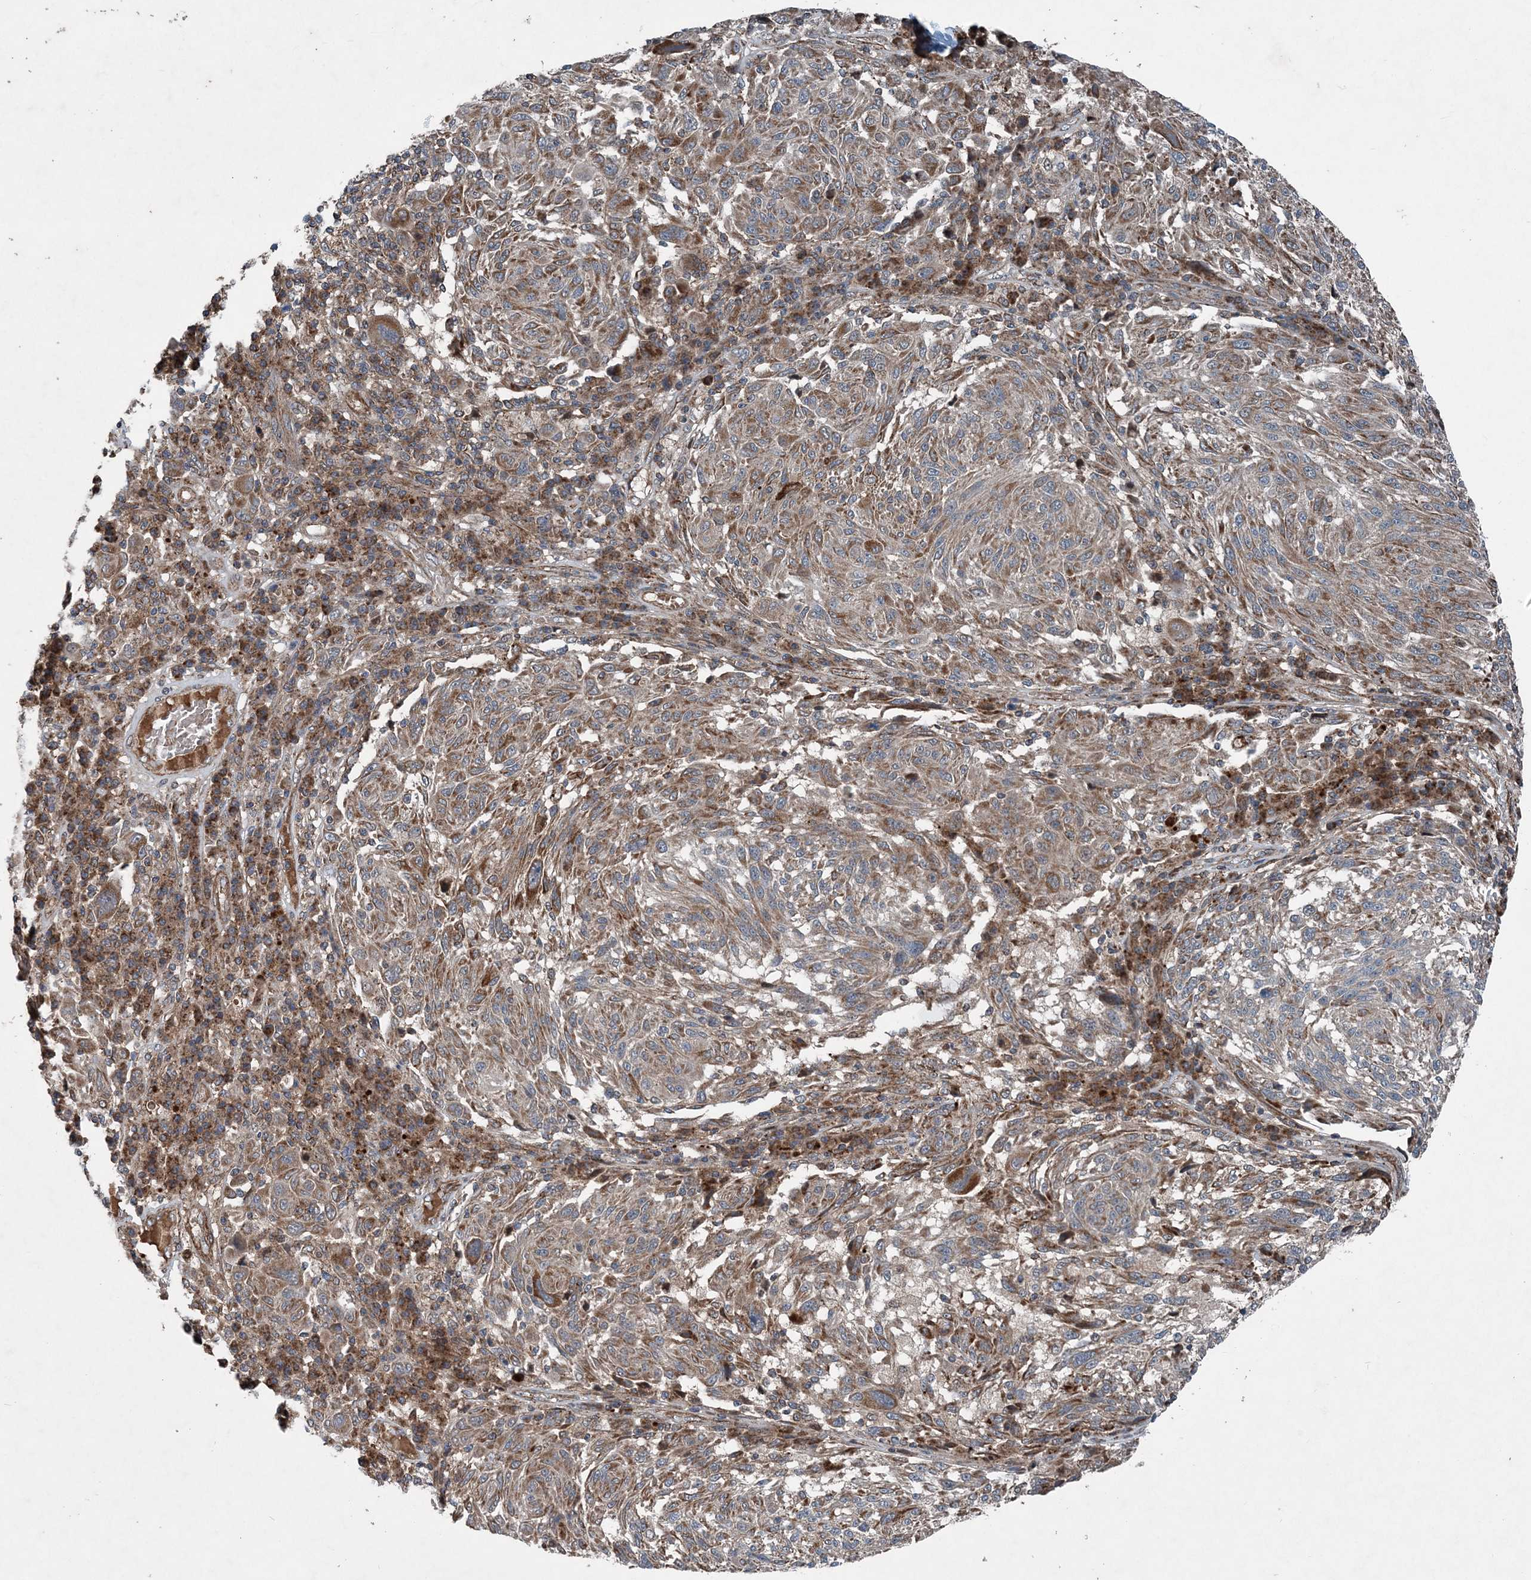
{"staining": {"intensity": "moderate", "quantity": ">75%", "location": "cytoplasmic/membranous"}, "tissue": "melanoma", "cell_type": "Tumor cells", "image_type": "cancer", "snomed": [{"axis": "morphology", "description": "Malignant melanoma, NOS"}, {"axis": "topography", "description": "Skin"}], "caption": "Immunohistochemistry (IHC) of human malignant melanoma reveals medium levels of moderate cytoplasmic/membranous expression in about >75% of tumor cells.", "gene": "NDUFA2", "patient": {"sex": "male", "age": 53}}